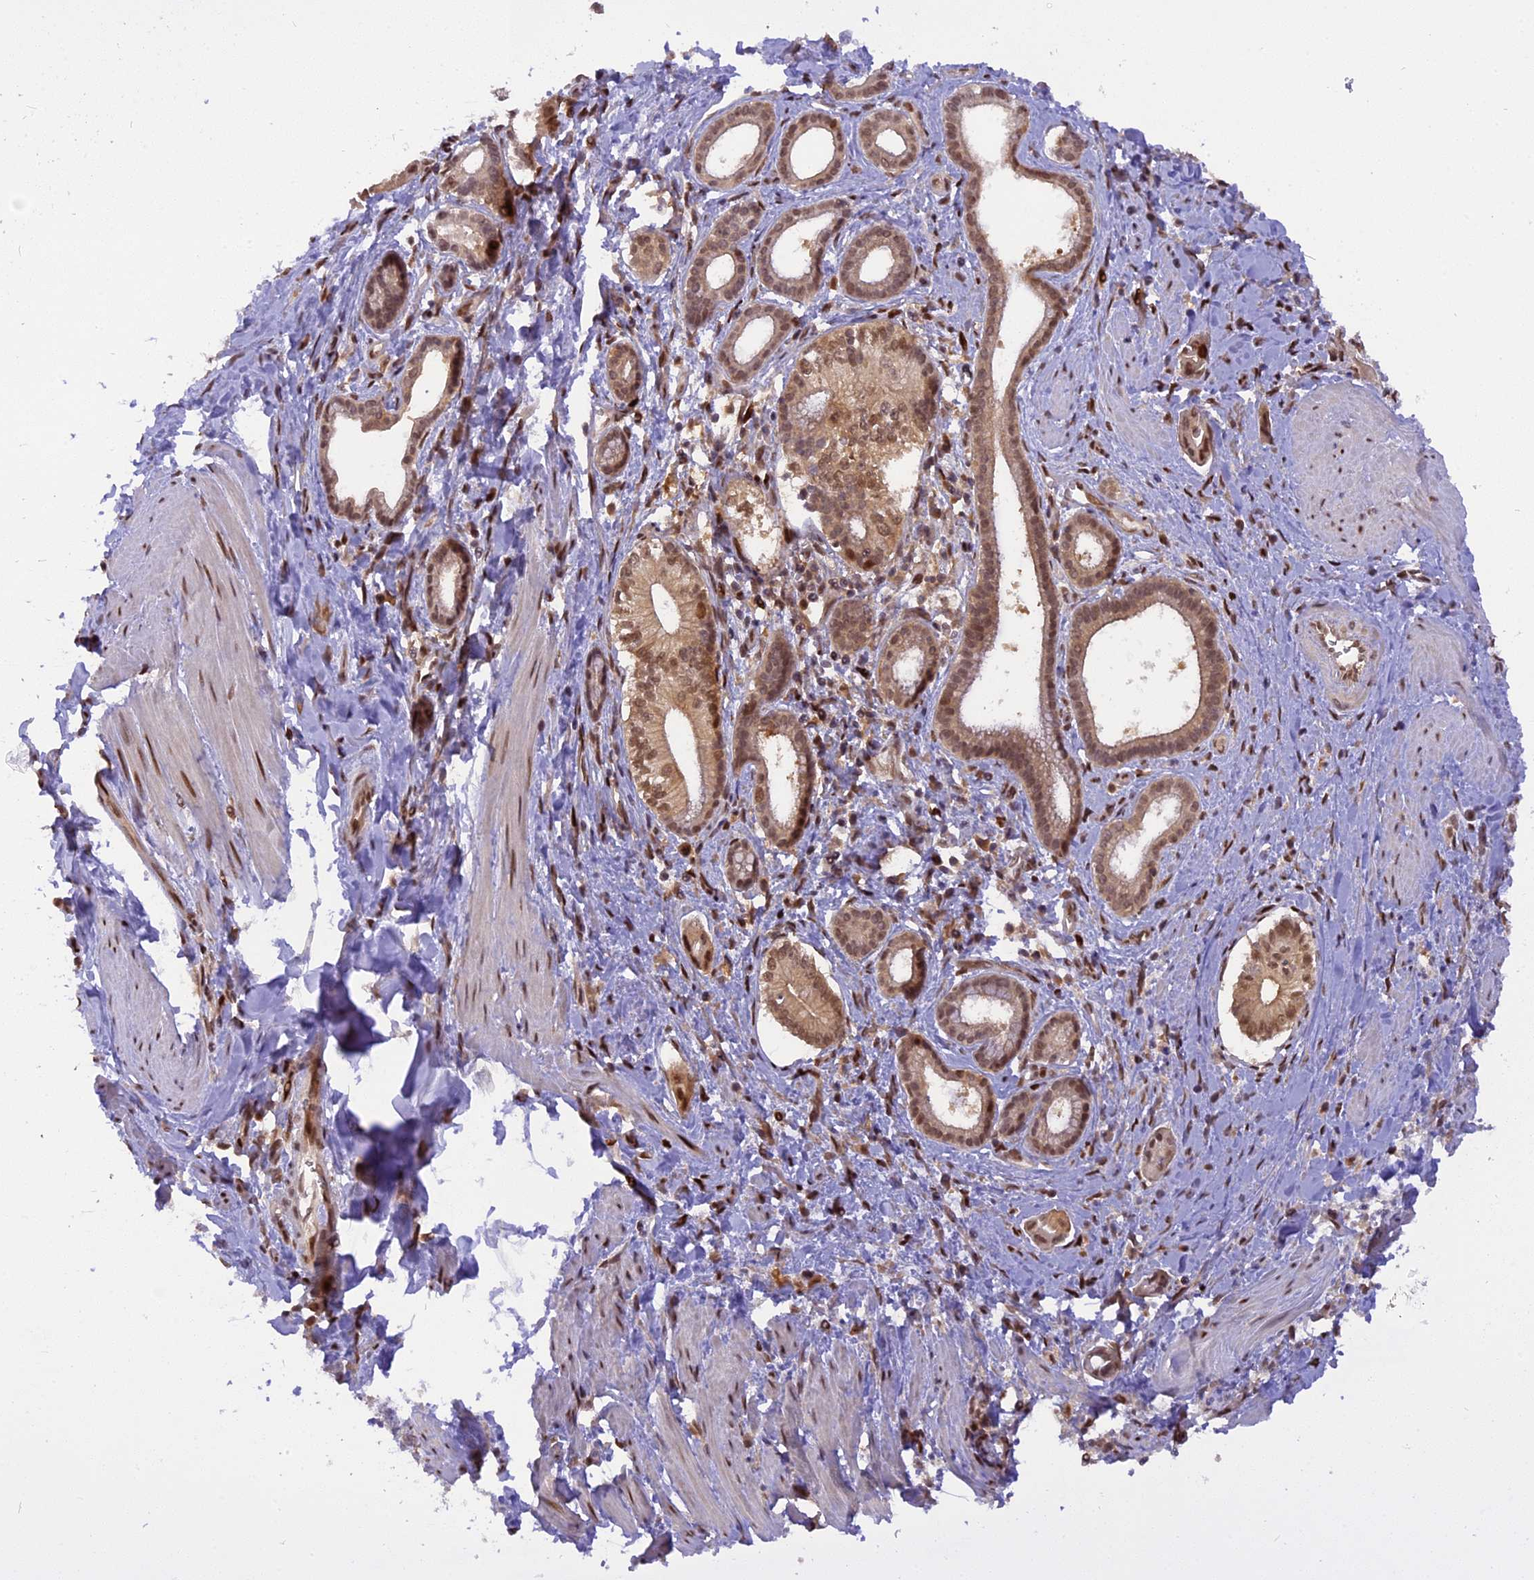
{"staining": {"intensity": "moderate", "quantity": ">75%", "location": "cytoplasmic/membranous,nuclear"}, "tissue": "pancreatic cancer", "cell_type": "Tumor cells", "image_type": "cancer", "snomed": [{"axis": "morphology", "description": "Adenocarcinoma, NOS"}, {"axis": "topography", "description": "Pancreas"}], "caption": "Immunohistochemistry (DAB) staining of pancreatic cancer shows moderate cytoplasmic/membranous and nuclear protein positivity in approximately >75% of tumor cells. (IHC, brightfield microscopy, high magnification).", "gene": "RABGGTA", "patient": {"sex": "male", "age": 78}}